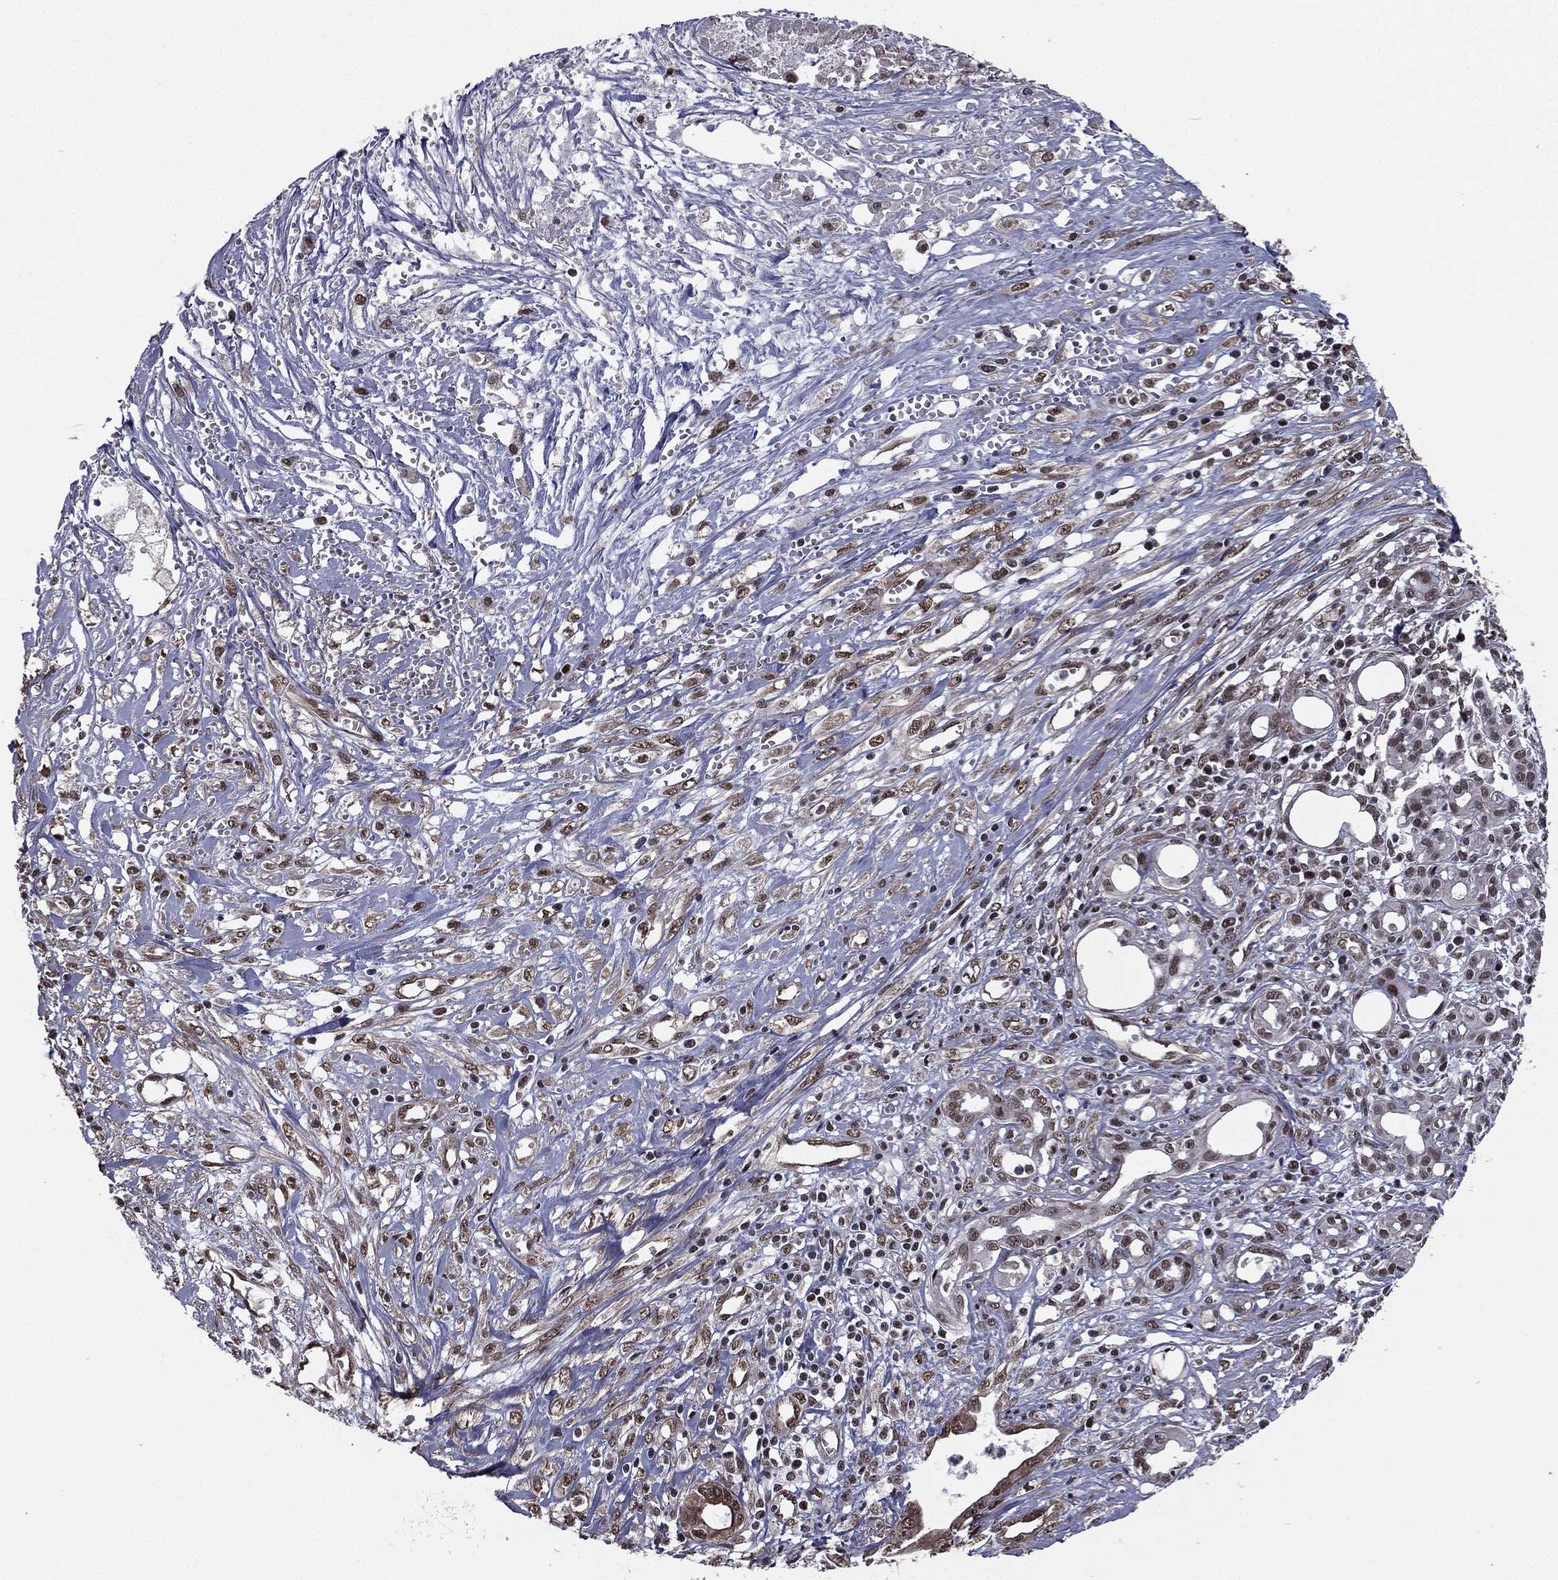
{"staining": {"intensity": "moderate", "quantity": "<25%", "location": "cytoplasmic/membranous,nuclear"}, "tissue": "pancreatic cancer", "cell_type": "Tumor cells", "image_type": "cancer", "snomed": [{"axis": "morphology", "description": "Adenocarcinoma, NOS"}, {"axis": "topography", "description": "Pancreas"}], "caption": "Tumor cells show low levels of moderate cytoplasmic/membranous and nuclear positivity in about <25% of cells in human pancreatic cancer (adenocarcinoma).", "gene": "RARB", "patient": {"sex": "male", "age": 71}}